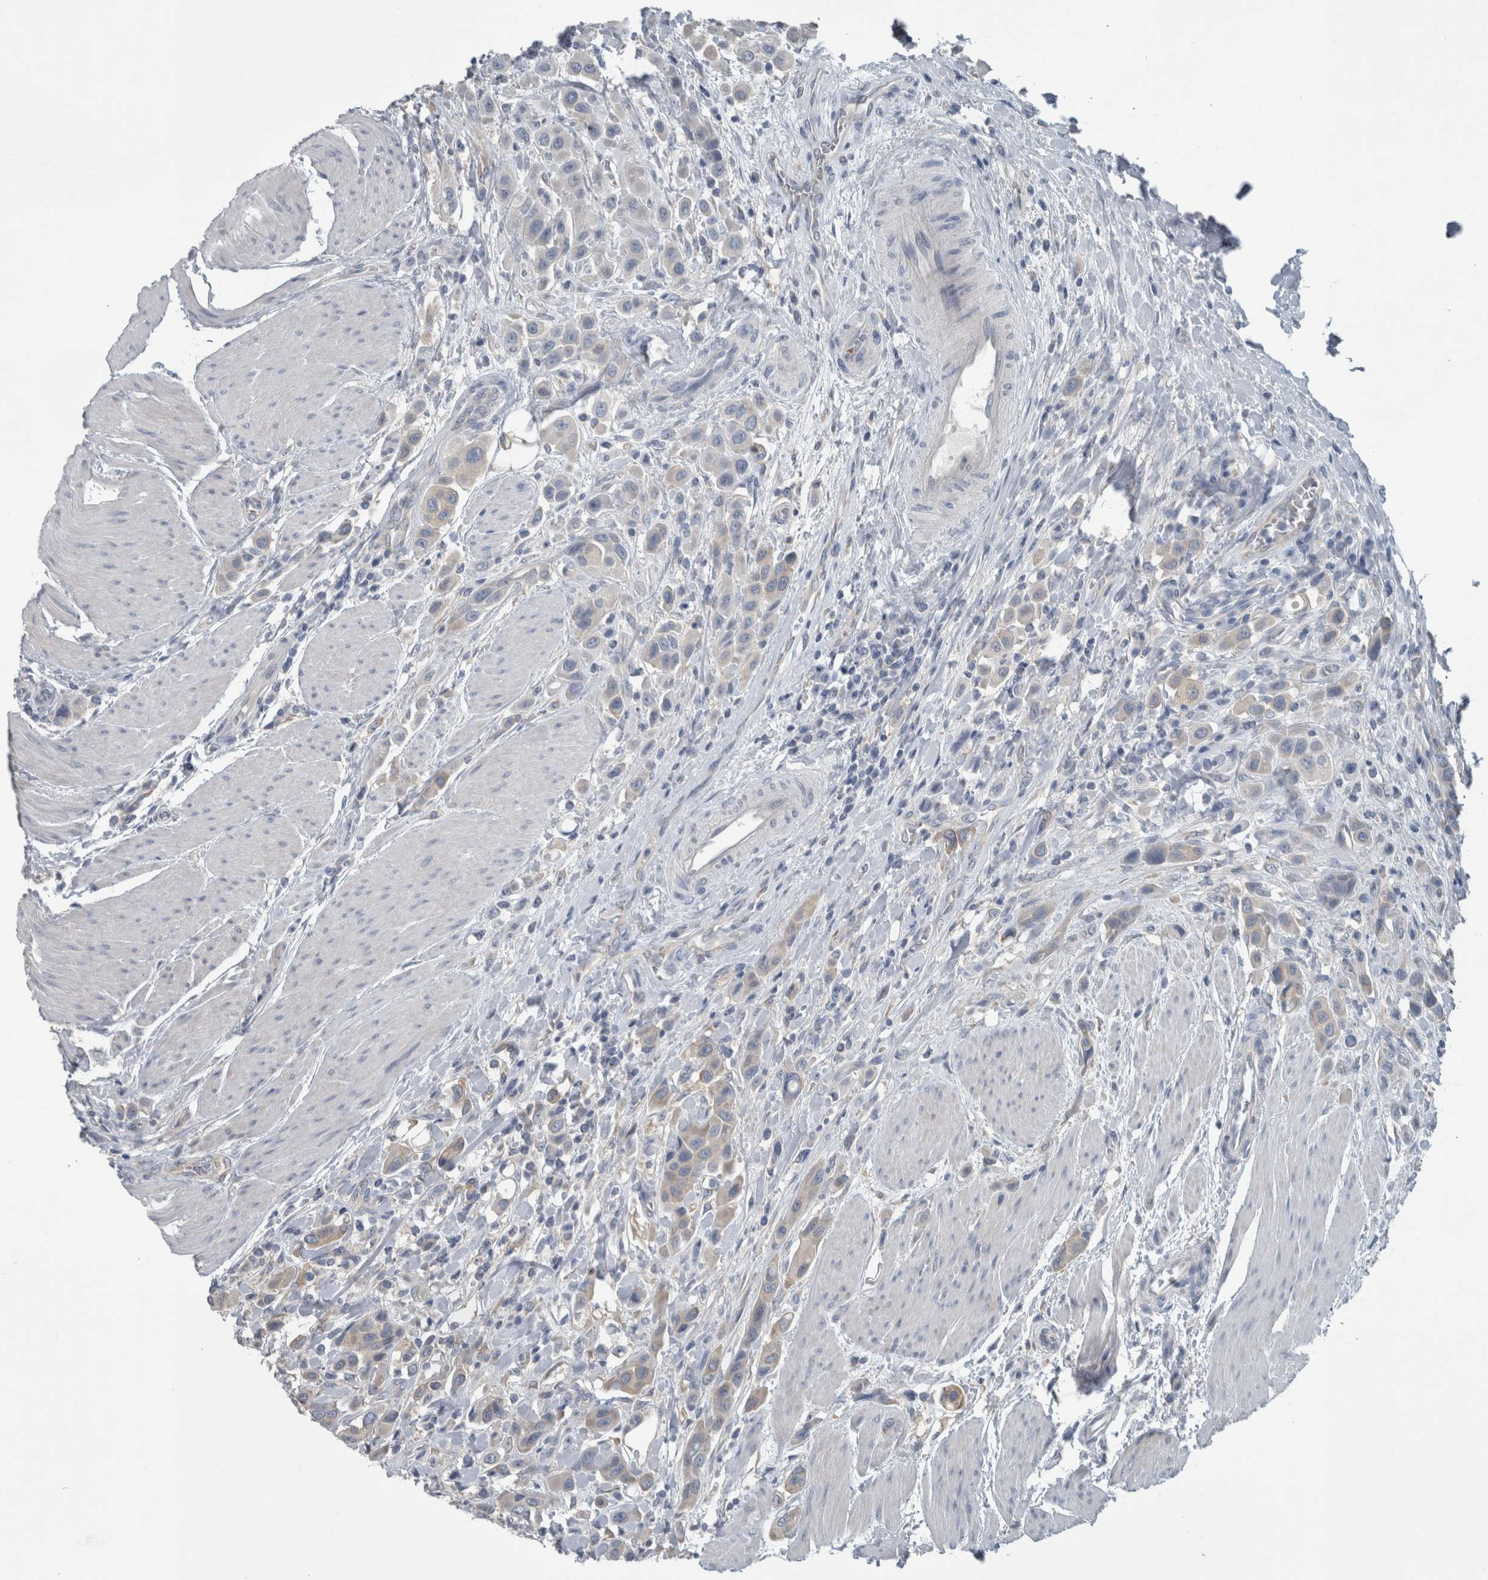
{"staining": {"intensity": "negative", "quantity": "none", "location": "none"}, "tissue": "urothelial cancer", "cell_type": "Tumor cells", "image_type": "cancer", "snomed": [{"axis": "morphology", "description": "Urothelial carcinoma, High grade"}, {"axis": "topography", "description": "Urinary bladder"}], "caption": "Immunohistochemistry of urothelial cancer shows no expression in tumor cells.", "gene": "SH3GL2", "patient": {"sex": "male", "age": 50}}